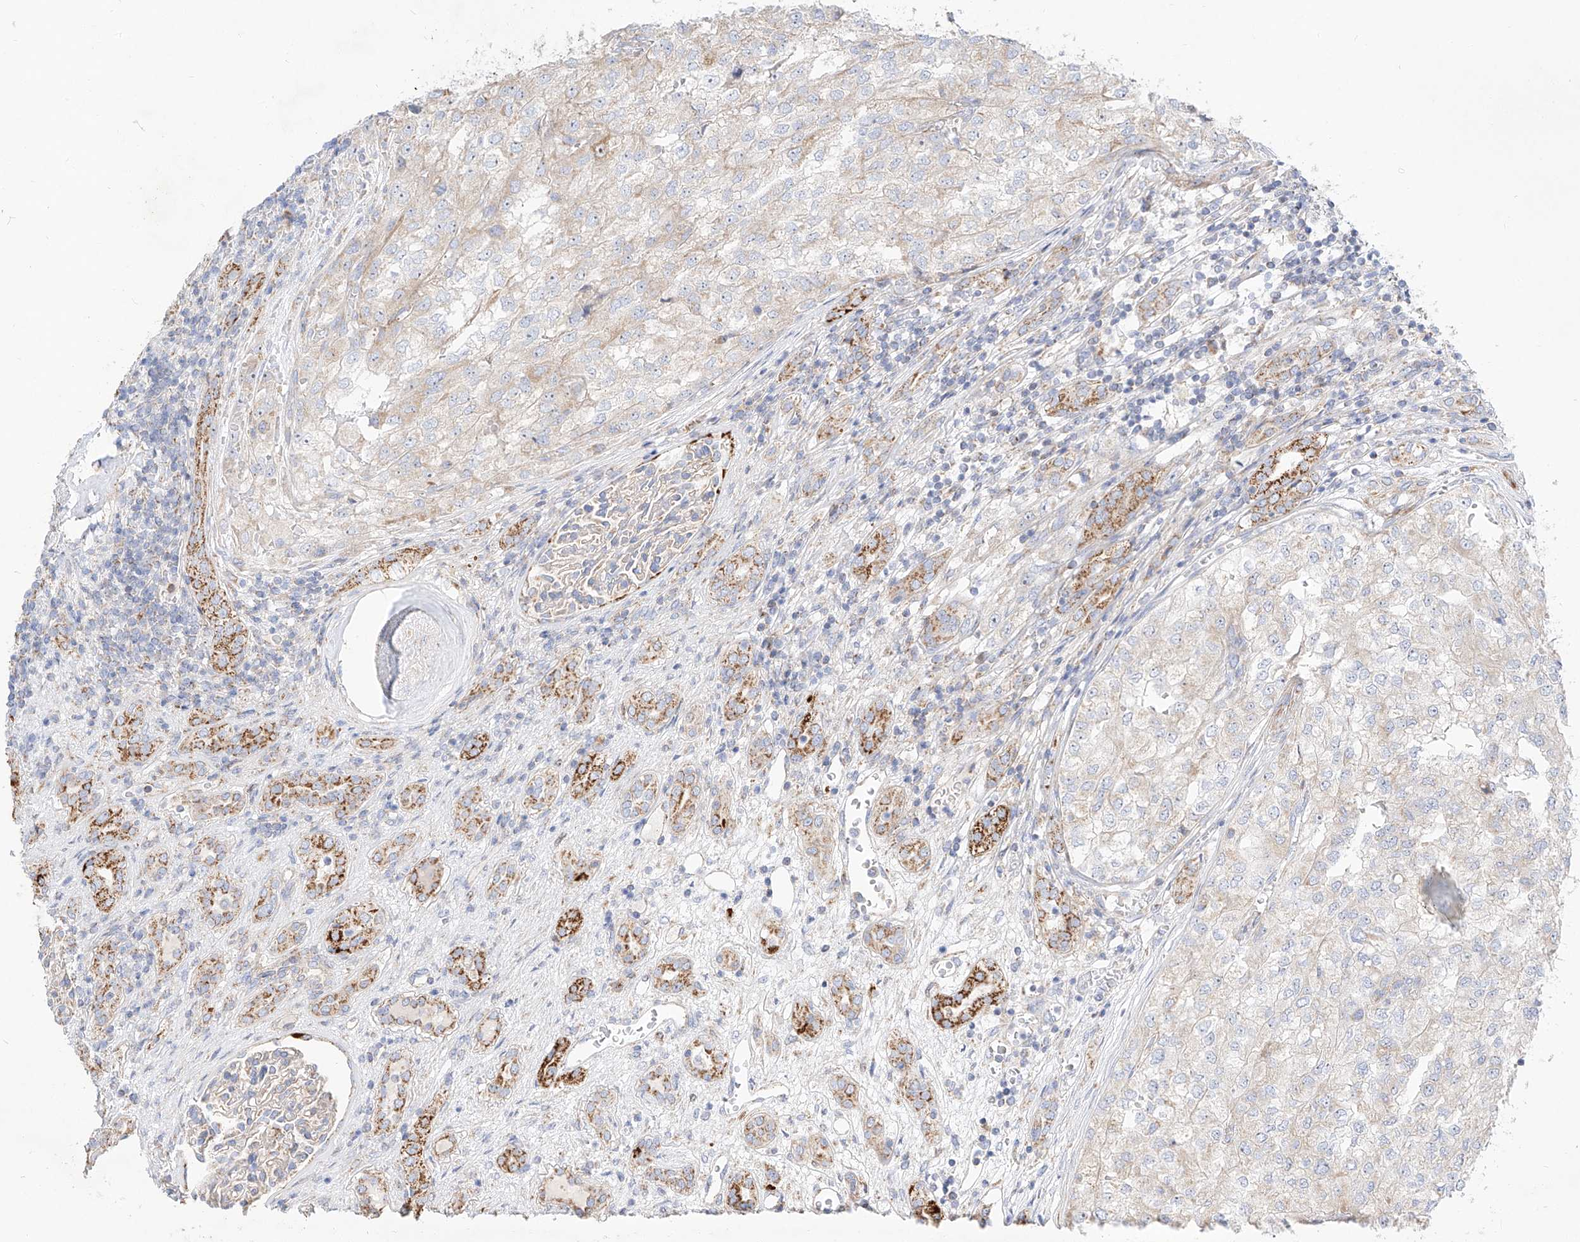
{"staining": {"intensity": "negative", "quantity": "none", "location": "none"}, "tissue": "renal cancer", "cell_type": "Tumor cells", "image_type": "cancer", "snomed": [{"axis": "morphology", "description": "Adenocarcinoma, NOS"}, {"axis": "topography", "description": "Kidney"}], "caption": "Tumor cells show no significant protein expression in renal cancer. (Stains: DAB (3,3'-diaminobenzidine) immunohistochemistry (IHC) with hematoxylin counter stain, Microscopy: brightfield microscopy at high magnification).", "gene": "CST9", "patient": {"sex": "female", "age": 54}}